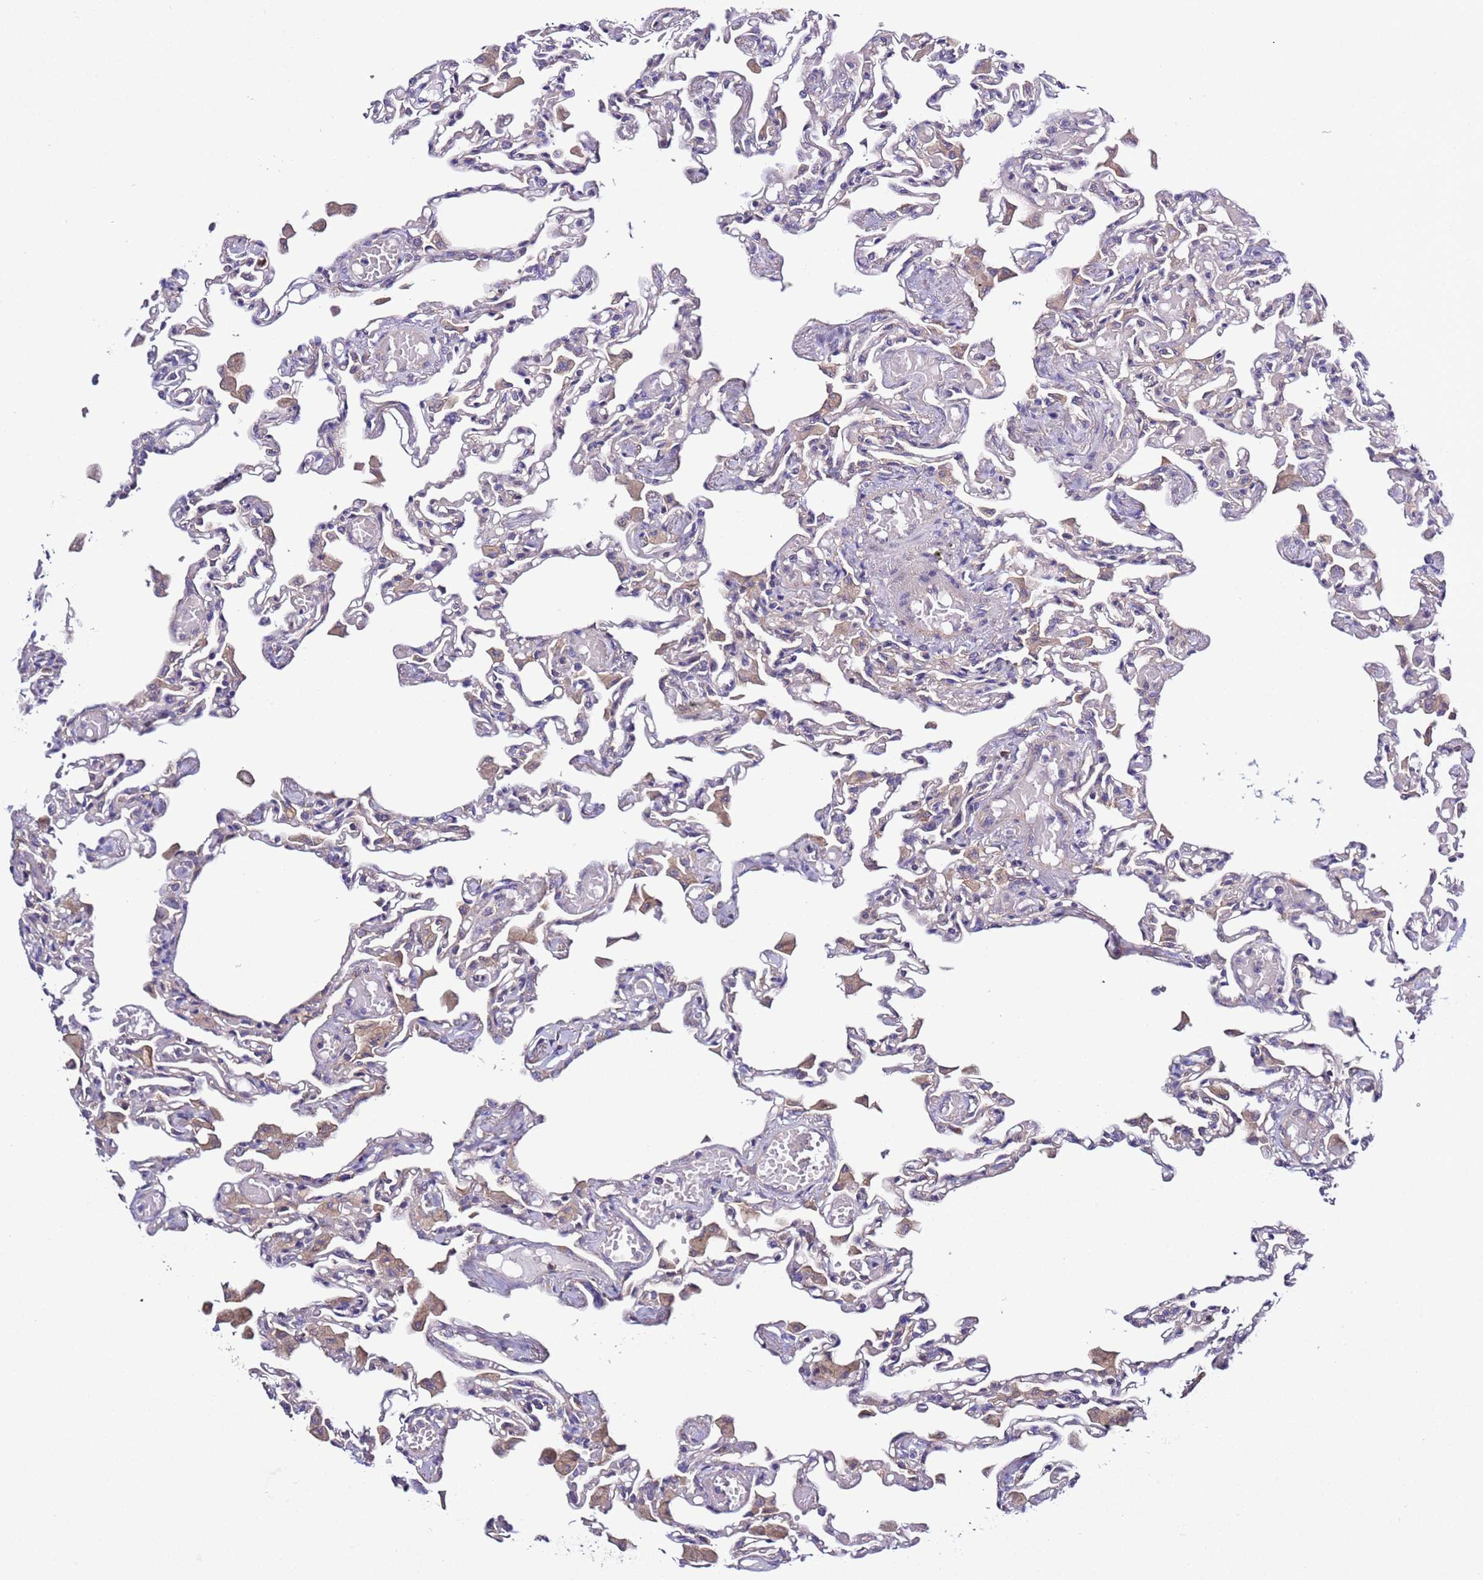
{"staining": {"intensity": "weak", "quantity": "<25%", "location": "cytoplasmic/membranous"}, "tissue": "lung", "cell_type": "Alveolar cells", "image_type": "normal", "snomed": [{"axis": "morphology", "description": "Normal tissue, NOS"}, {"axis": "topography", "description": "Bronchus"}, {"axis": "topography", "description": "Lung"}], "caption": "This is a histopathology image of immunohistochemistry (IHC) staining of normal lung, which shows no staining in alveolar cells.", "gene": "SPCS1", "patient": {"sex": "female", "age": 49}}